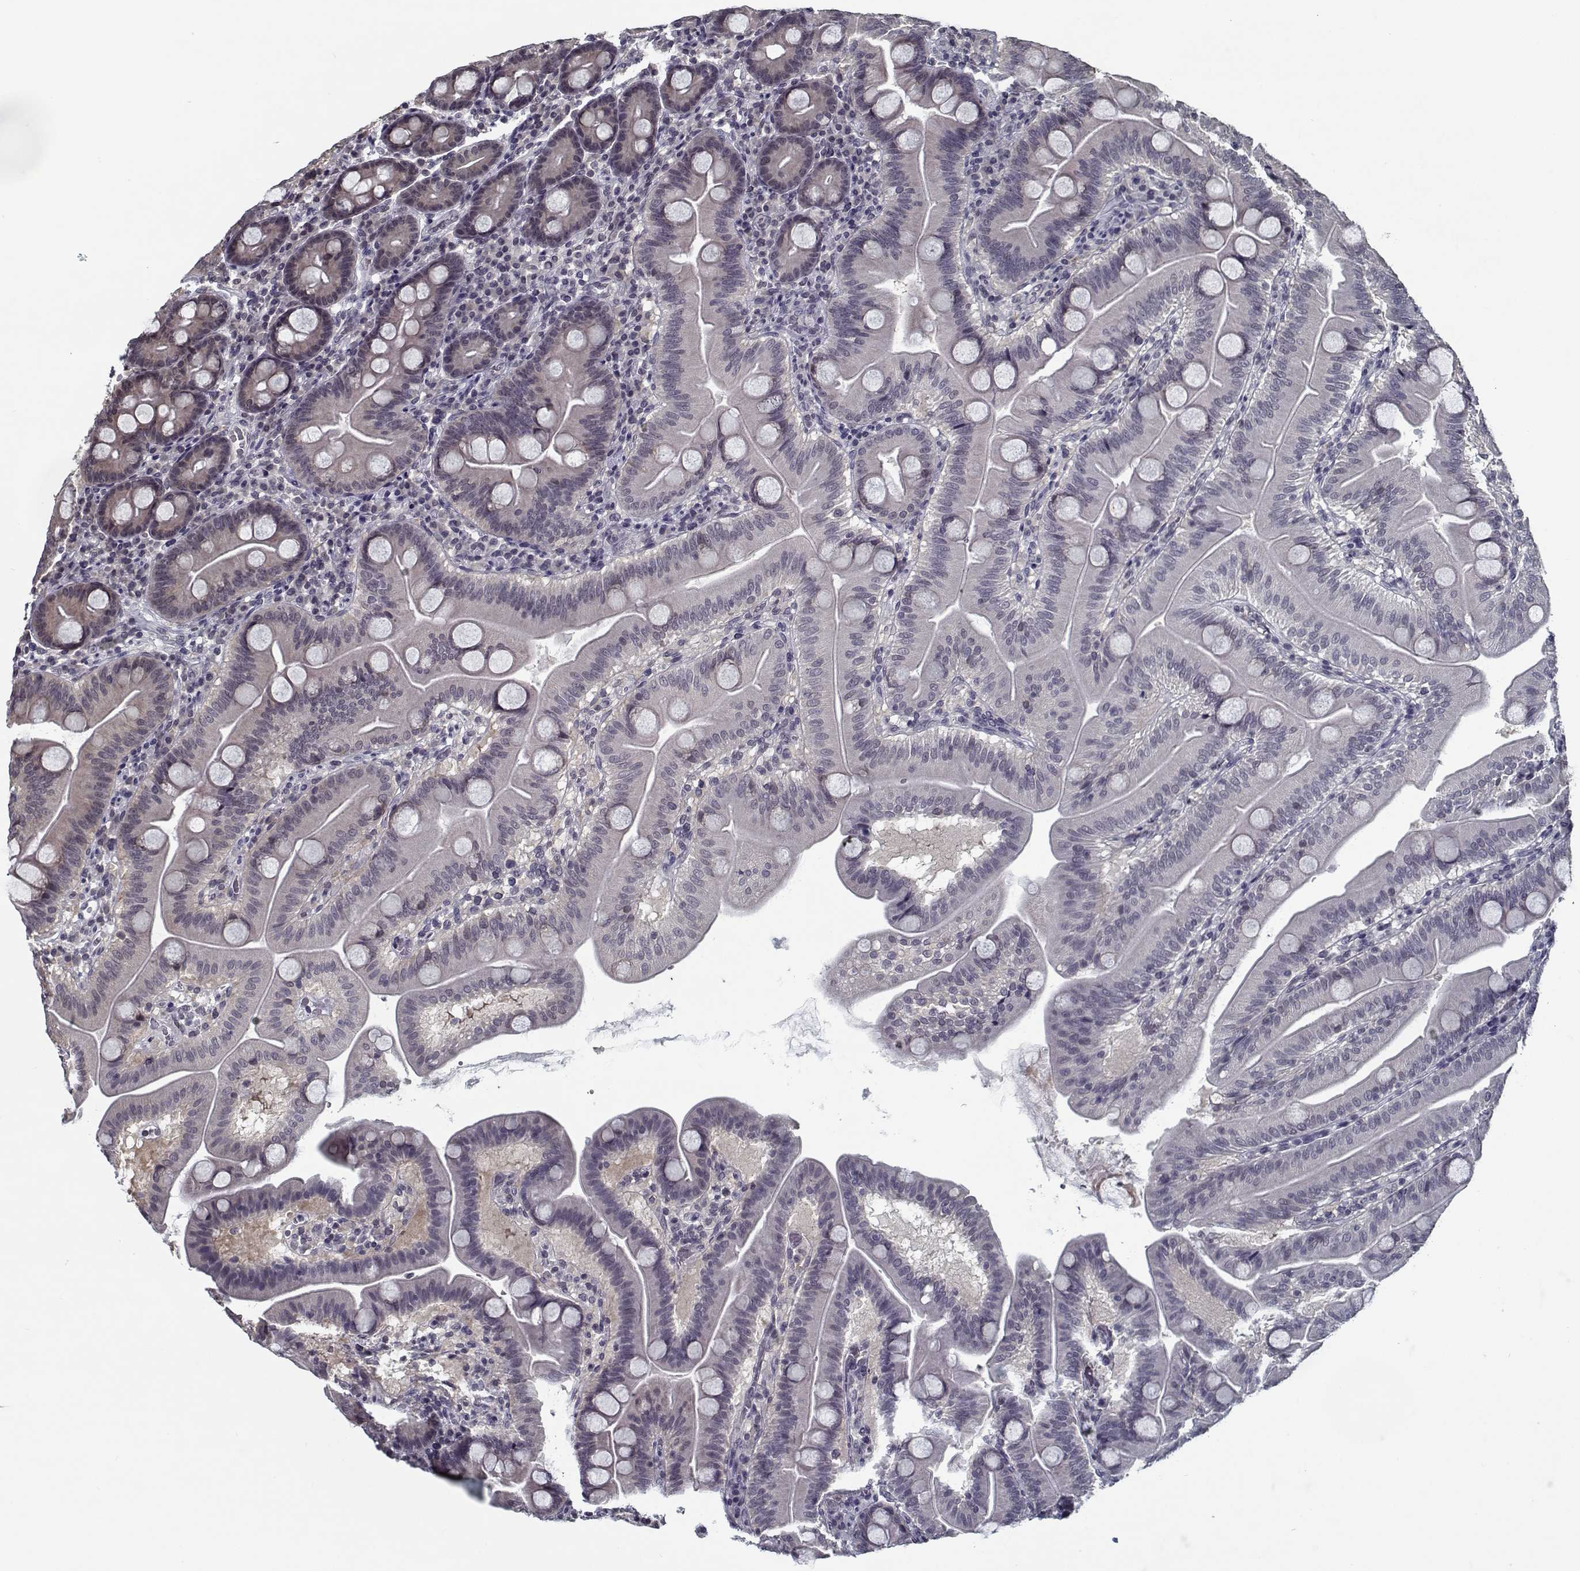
{"staining": {"intensity": "negative", "quantity": "none", "location": "none"}, "tissue": "duodenum", "cell_type": "Glandular cells", "image_type": "normal", "snomed": [{"axis": "morphology", "description": "Normal tissue, NOS"}, {"axis": "topography", "description": "Duodenum"}], "caption": "Glandular cells show no significant protein staining in benign duodenum.", "gene": "TESPA1", "patient": {"sex": "male", "age": 59}}